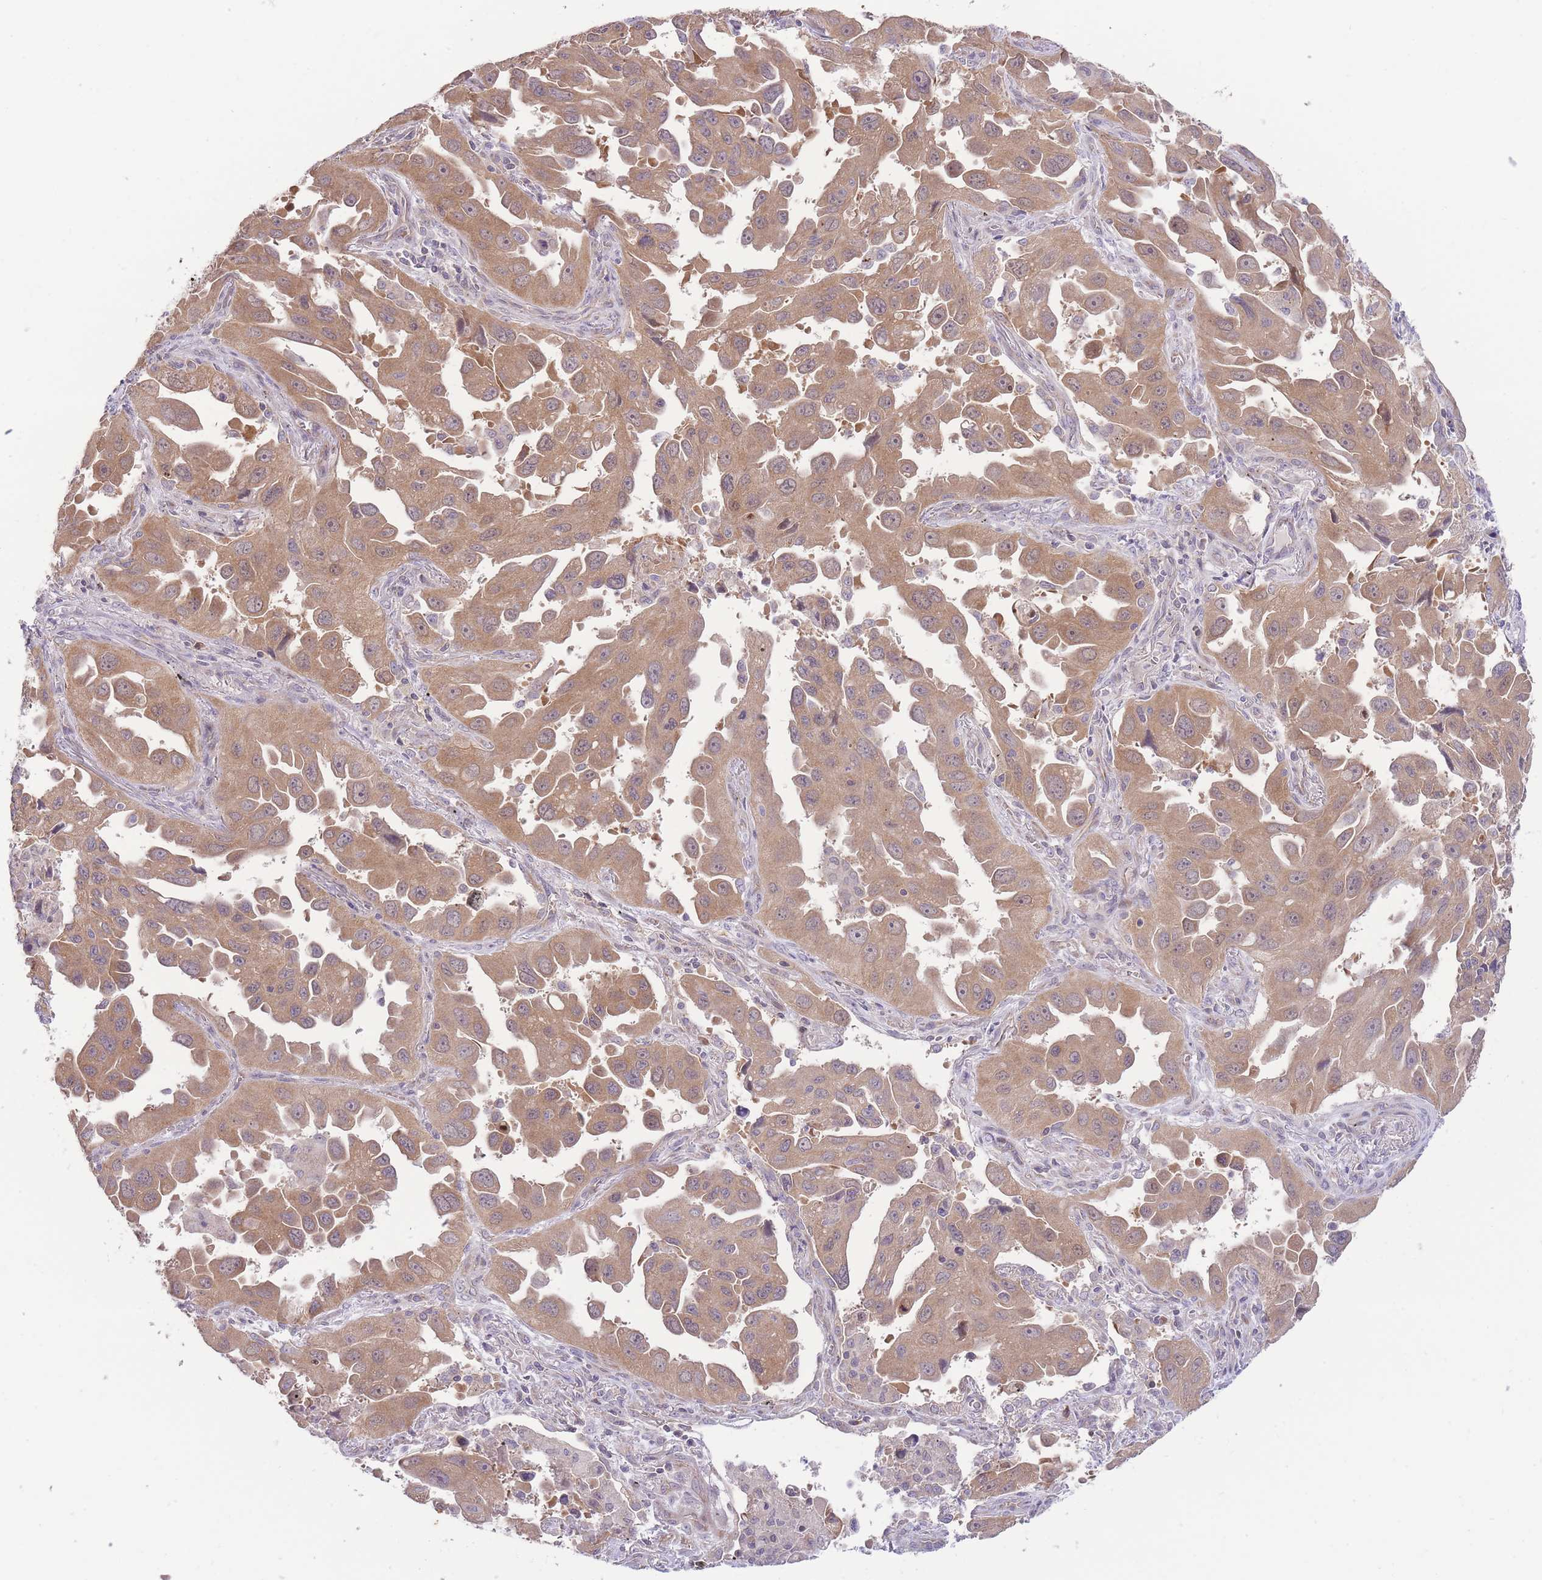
{"staining": {"intensity": "moderate", "quantity": ">75%", "location": "cytoplasmic/membranous"}, "tissue": "lung cancer", "cell_type": "Tumor cells", "image_type": "cancer", "snomed": [{"axis": "morphology", "description": "Adenocarcinoma, NOS"}, {"axis": "topography", "description": "Lung"}], "caption": "Adenocarcinoma (lung) stained with DAB (3,3'-diaminobenzidine) immunohistochemistry reveals medium levels of moderate cytoplasmic/membranous staining in approximately >75% of tumor cells.", "gene": "BOLA2B", "patient": {"sex": "male", "age": 66}}